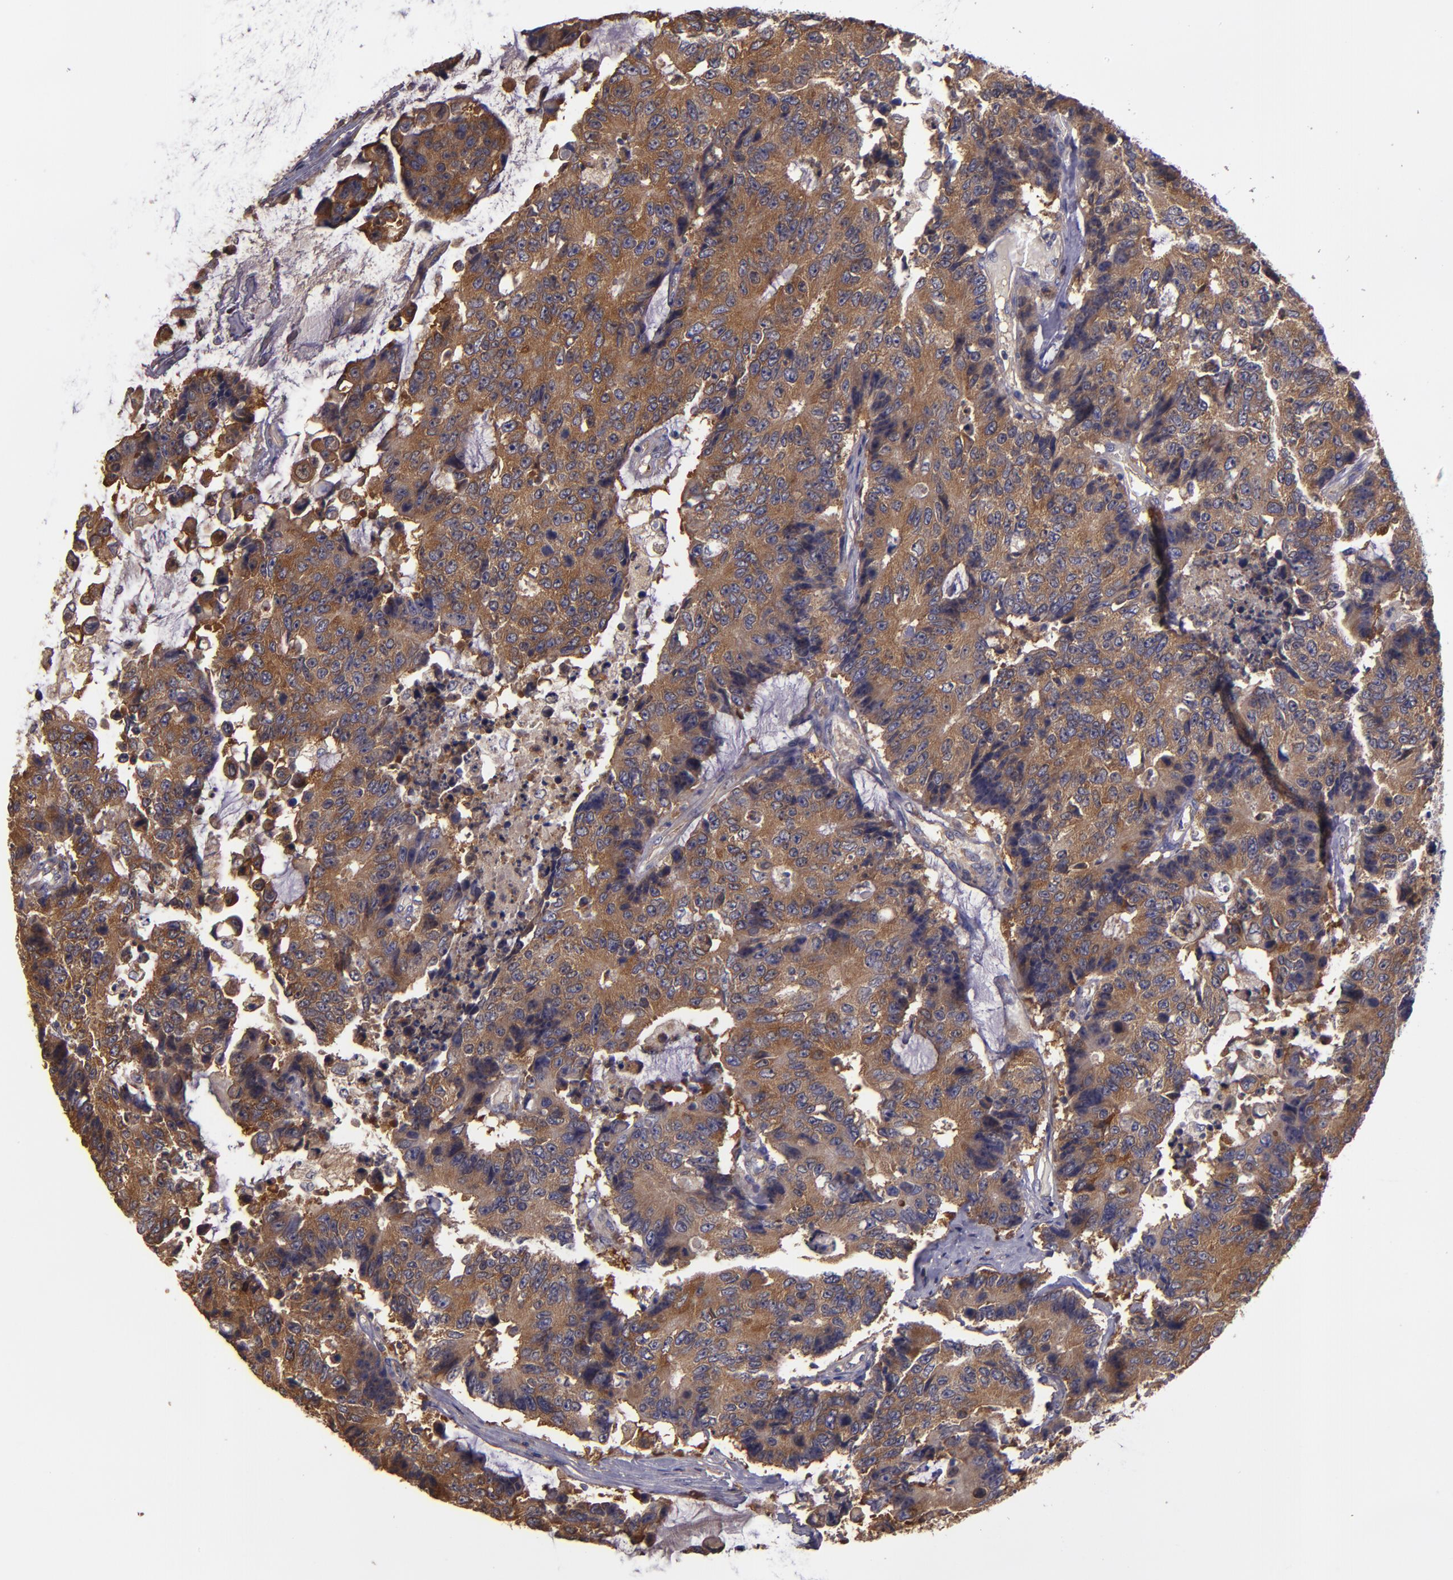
{"staining": {"intensity": "moderate", "quantity": ">75%", "location": "cytoplasmic/membranous"}, "tissue": "colorectal cancer", "cell_type": "Tumor cells", "image_type": "cancer", "snomed": [{"axis": "morphology", "description": "Adenocarcinoma, NOS"}, {"axis": "topography", "description": "Colon"}], "caption": "Immunohistochemistry photomicrograph of neoplastic tissue: colorectal cancer (adenocarcinoma) stained using immunohistochemistry displays medium levels of moderate protein expression localized specifically in the cytoplasmic/membranous of tumor cells, appearing as a cytoplasmic/membranous brown color.", "gene": "CARS1", "patient": {"sex": "female", "age": 86}}